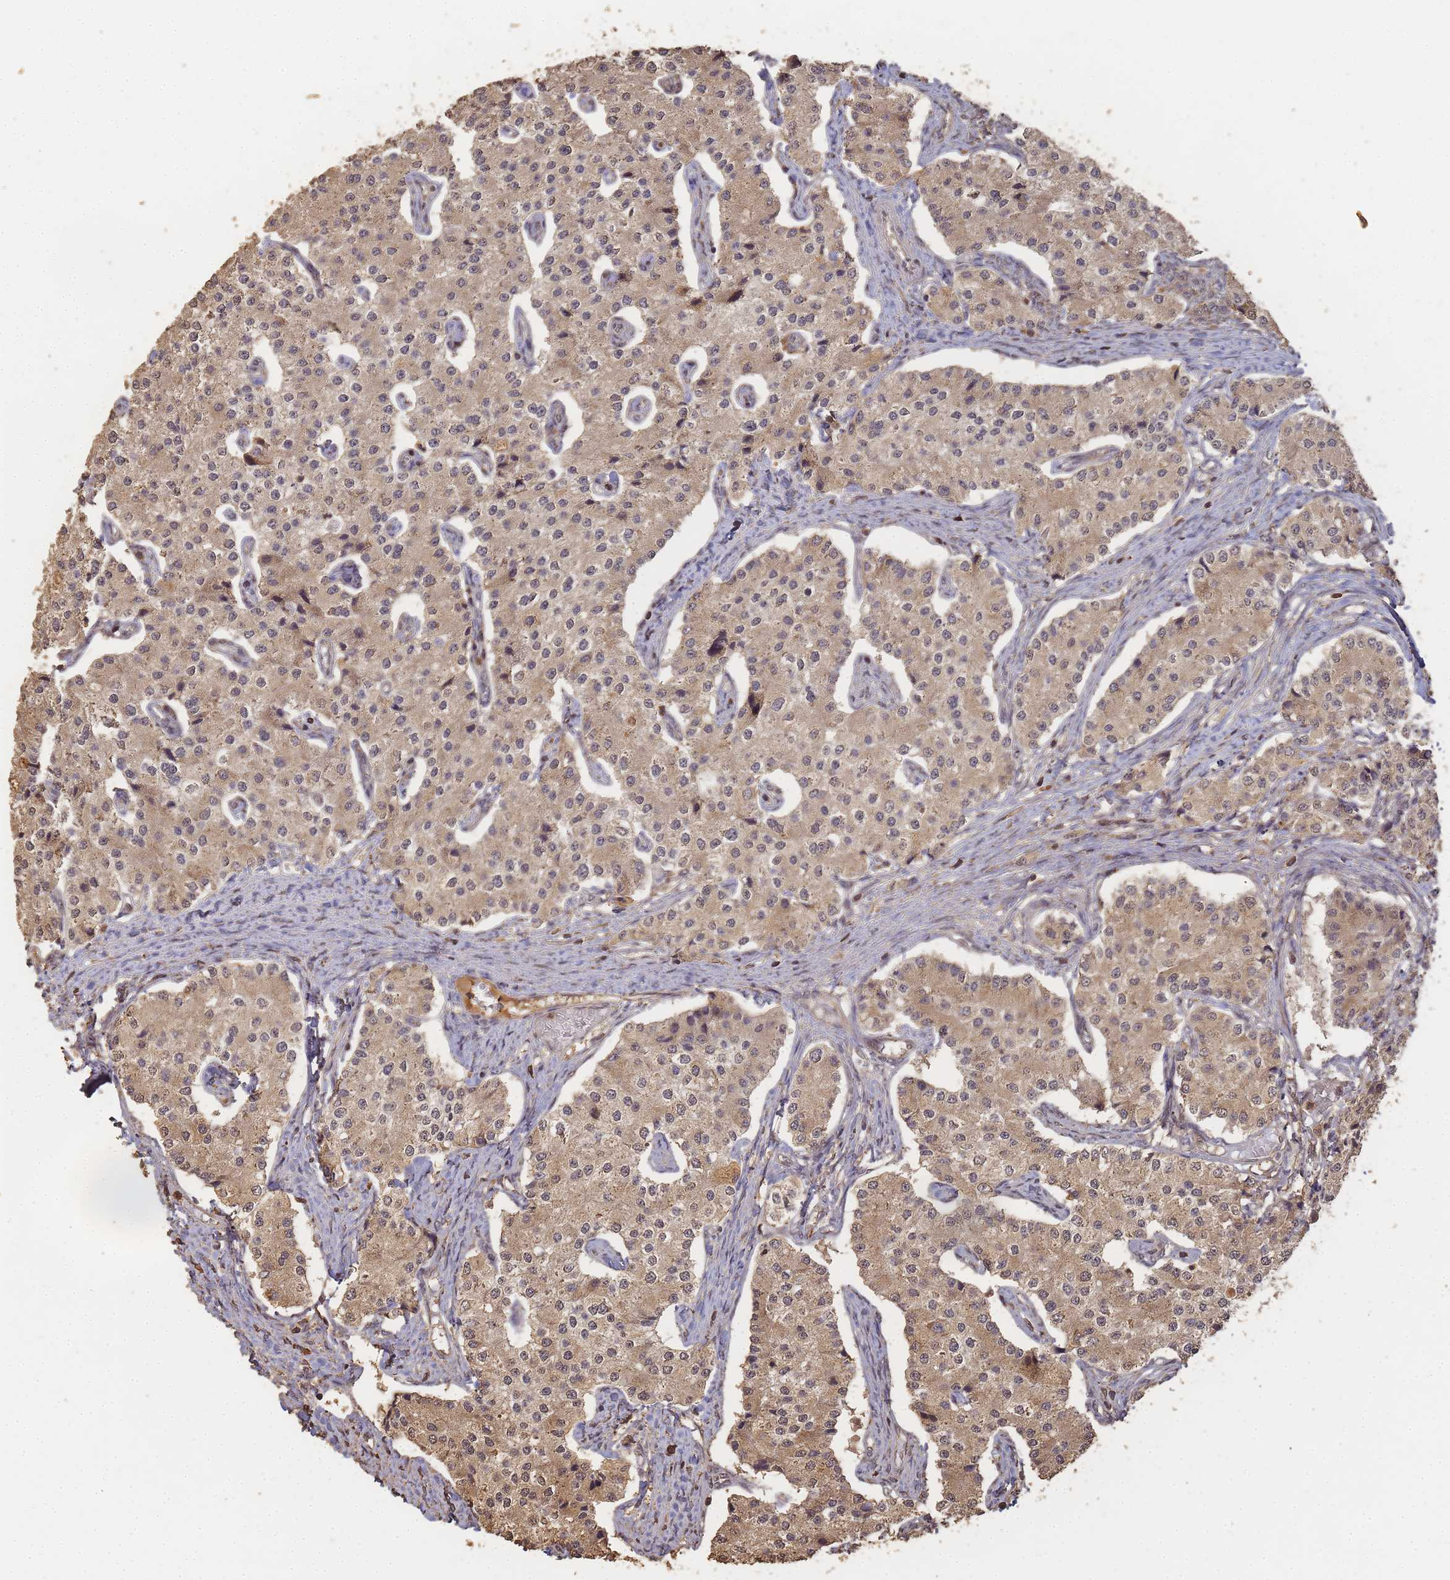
{"staining": {"intensity": "weak", "quantity": ">75%", "location": "cytoplasmic/membranous,nuclear"}, "tissue": "carcinoid", "cell_type": "Tumor cells", "image_type": "cancer", "snomed": [{"axis": "morphology", "description": "Carcinoid, malignant, NOS"}, {"axis": "topography", "description": "Colon"}], "caption": "Protein expression analysis of carcinoid displays weak cytoplasmic/membranous and nuclear expression in approximately >75% of tumor cells. Using DAB (3,3'-diaminobenzidine) (brown) and hematoxylin (blue) stains, captured at high magnification using brightfield microscopy.", "gene": "ALKBH1", "patient": {"sex": "female", "age": 52}}